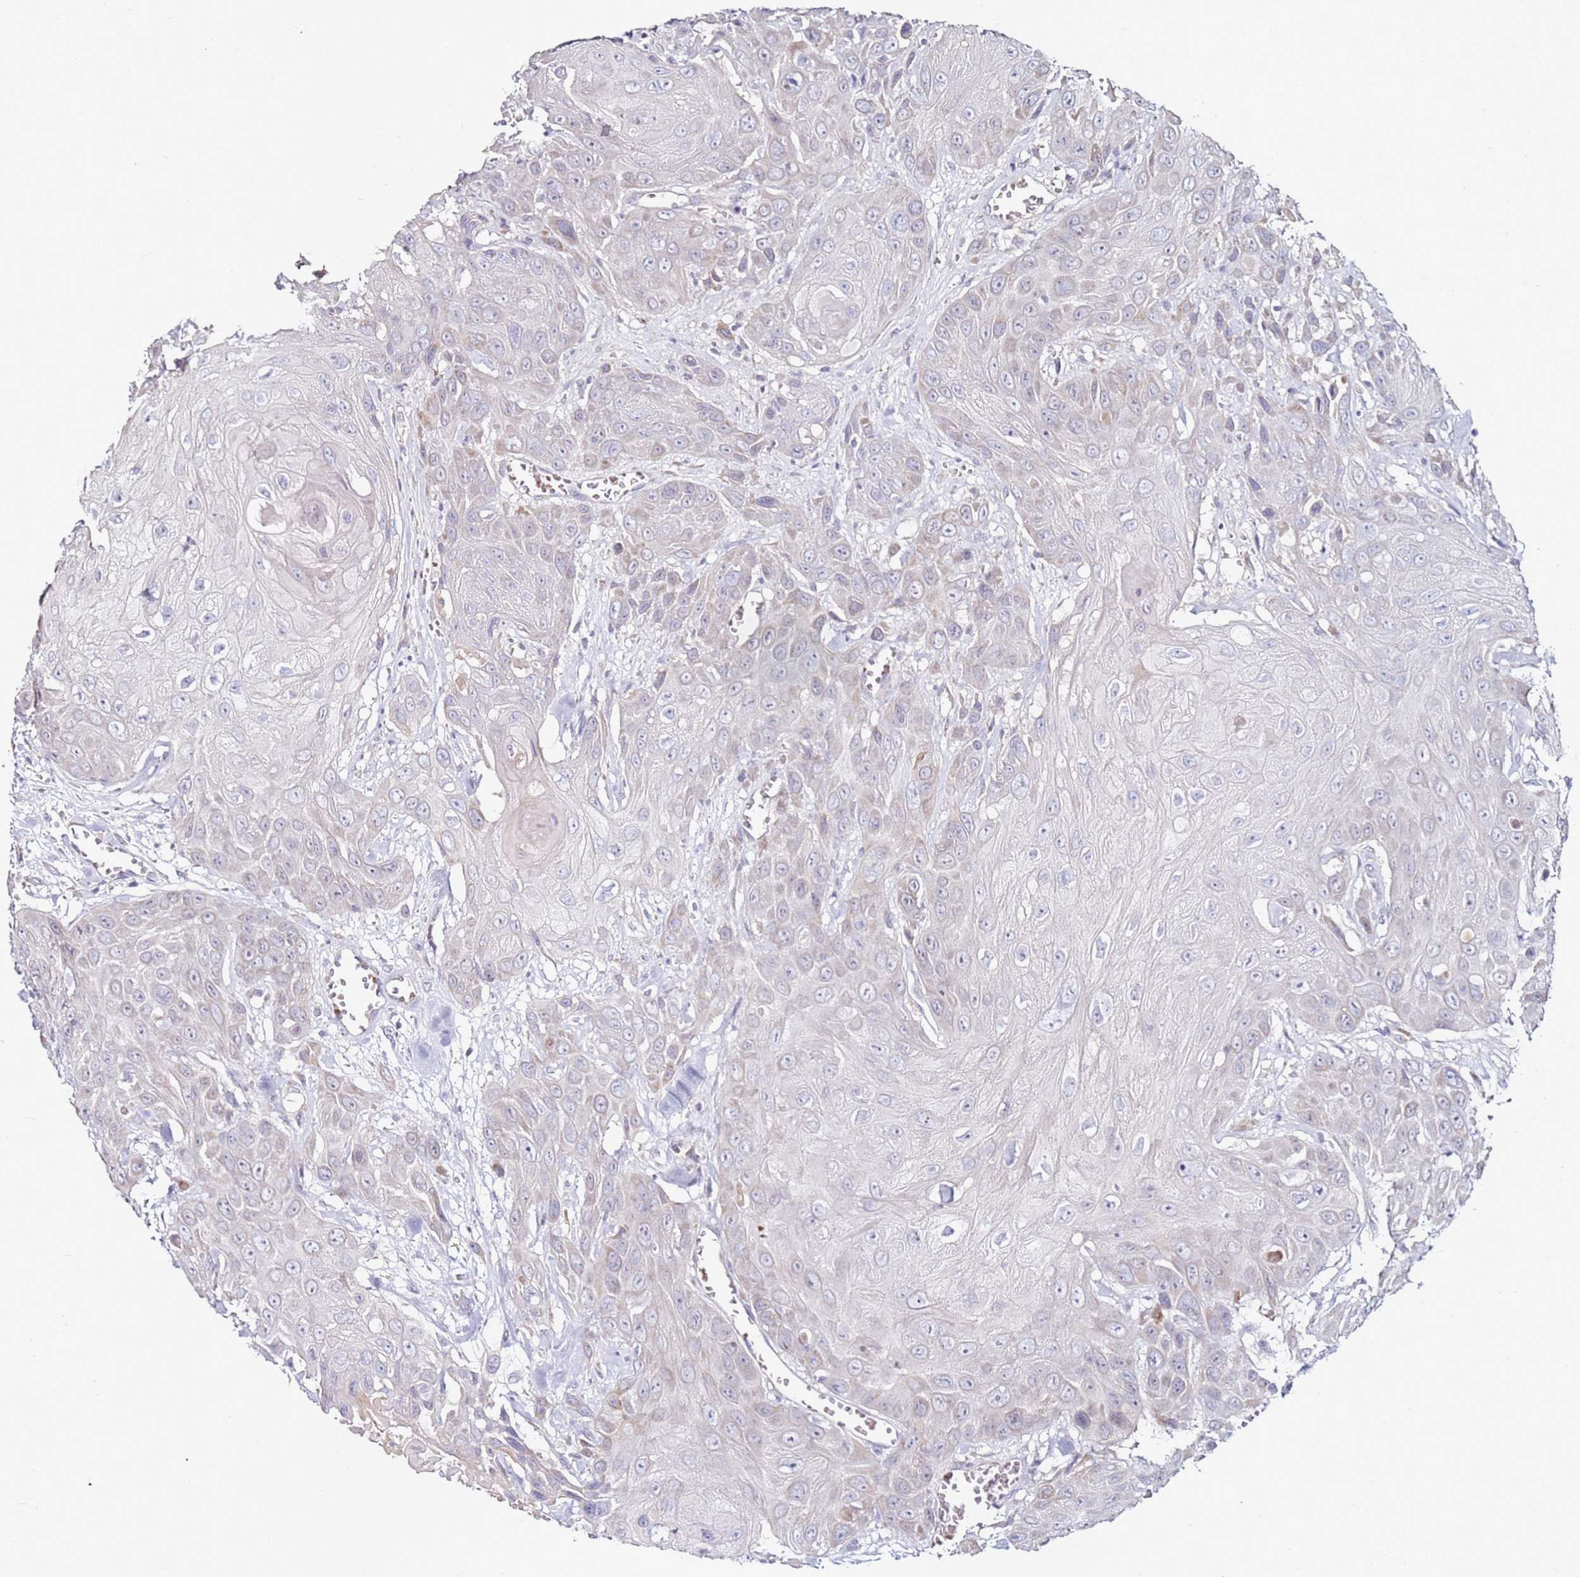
{"staining": {"intensity": "weak", "quantity": "<25%", "location": "cytoplasmic/membranous"}, "tissue": "head and neck cancer", "cell_type": "Tumor cells", "image_type": "cancer", "snomed": [{"axis": "morphology", "description": "Squamous cell carcinoma, NOS"}, {"axis": "topography", "description": "Head-Neck"}], "caption": "Immunohistochemistry (IHC) of head and neck squamous cell carcinoma shows no staining in tumor cells.", "gene": "RARS2", "patient": {"sex": "male", "age": 81}}